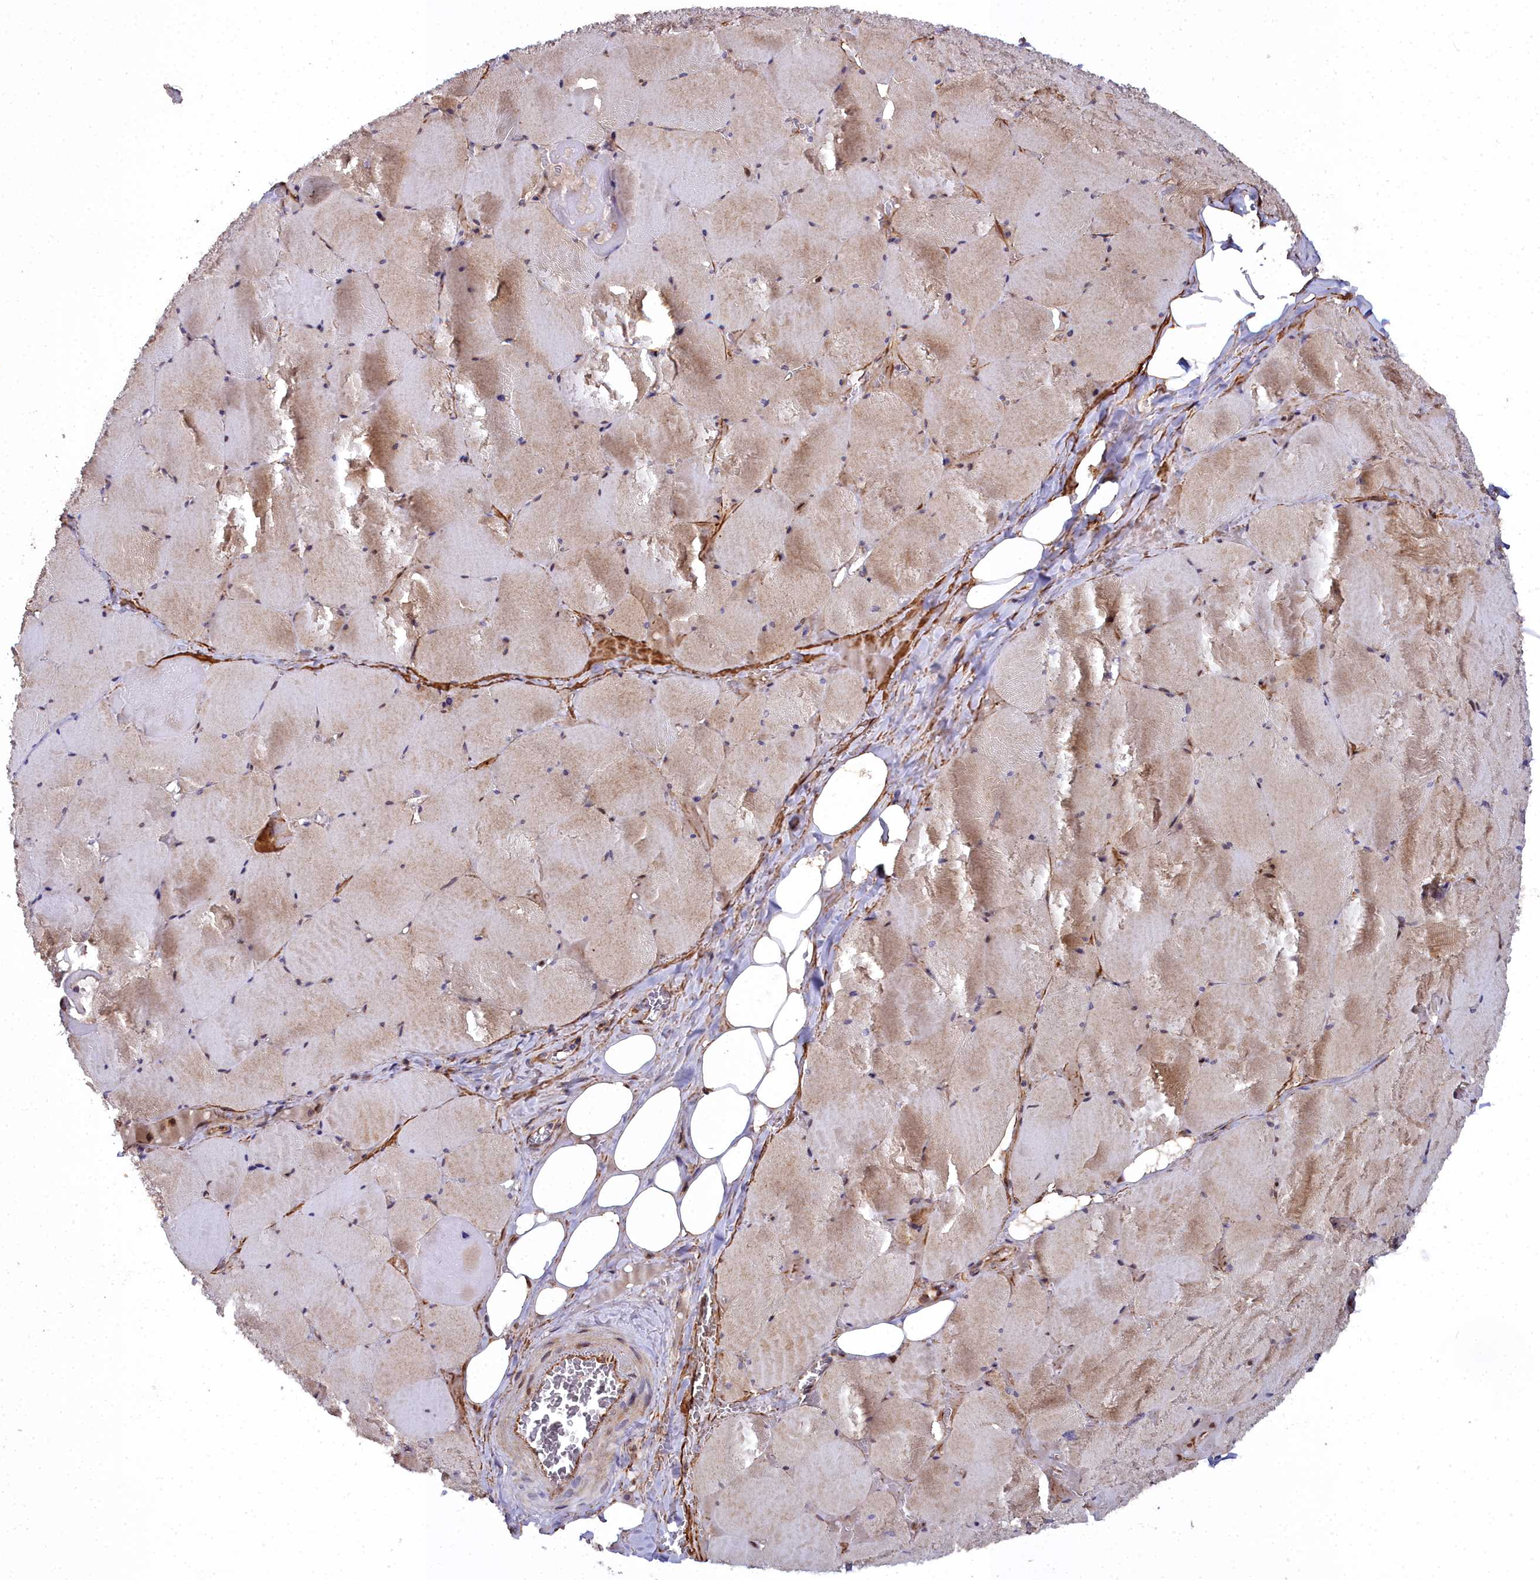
{"staining": {"intensity": "weak", "quantity": "25%-75%", "location": "cytoplasmic/membranous"}, "tissue": "skeletal muscle", "cell_type": "Myocytes", "image_type": "normal", "snomed": [{"axis": "morphology", "description": "Normal tissue, NOS"}, {"axis": "topography", "description": "Skeletal muscle"}, {"axis": "topography", "description": "Head-Neck"}], "caption": "Protein expression analysis of normal skeletal muscle displays weak cytoplasmic/membranous expression in approximately 25%-75% of myocytes.", "gene": "MRPS11", "patient": {"sex": "male", "age": 66}}